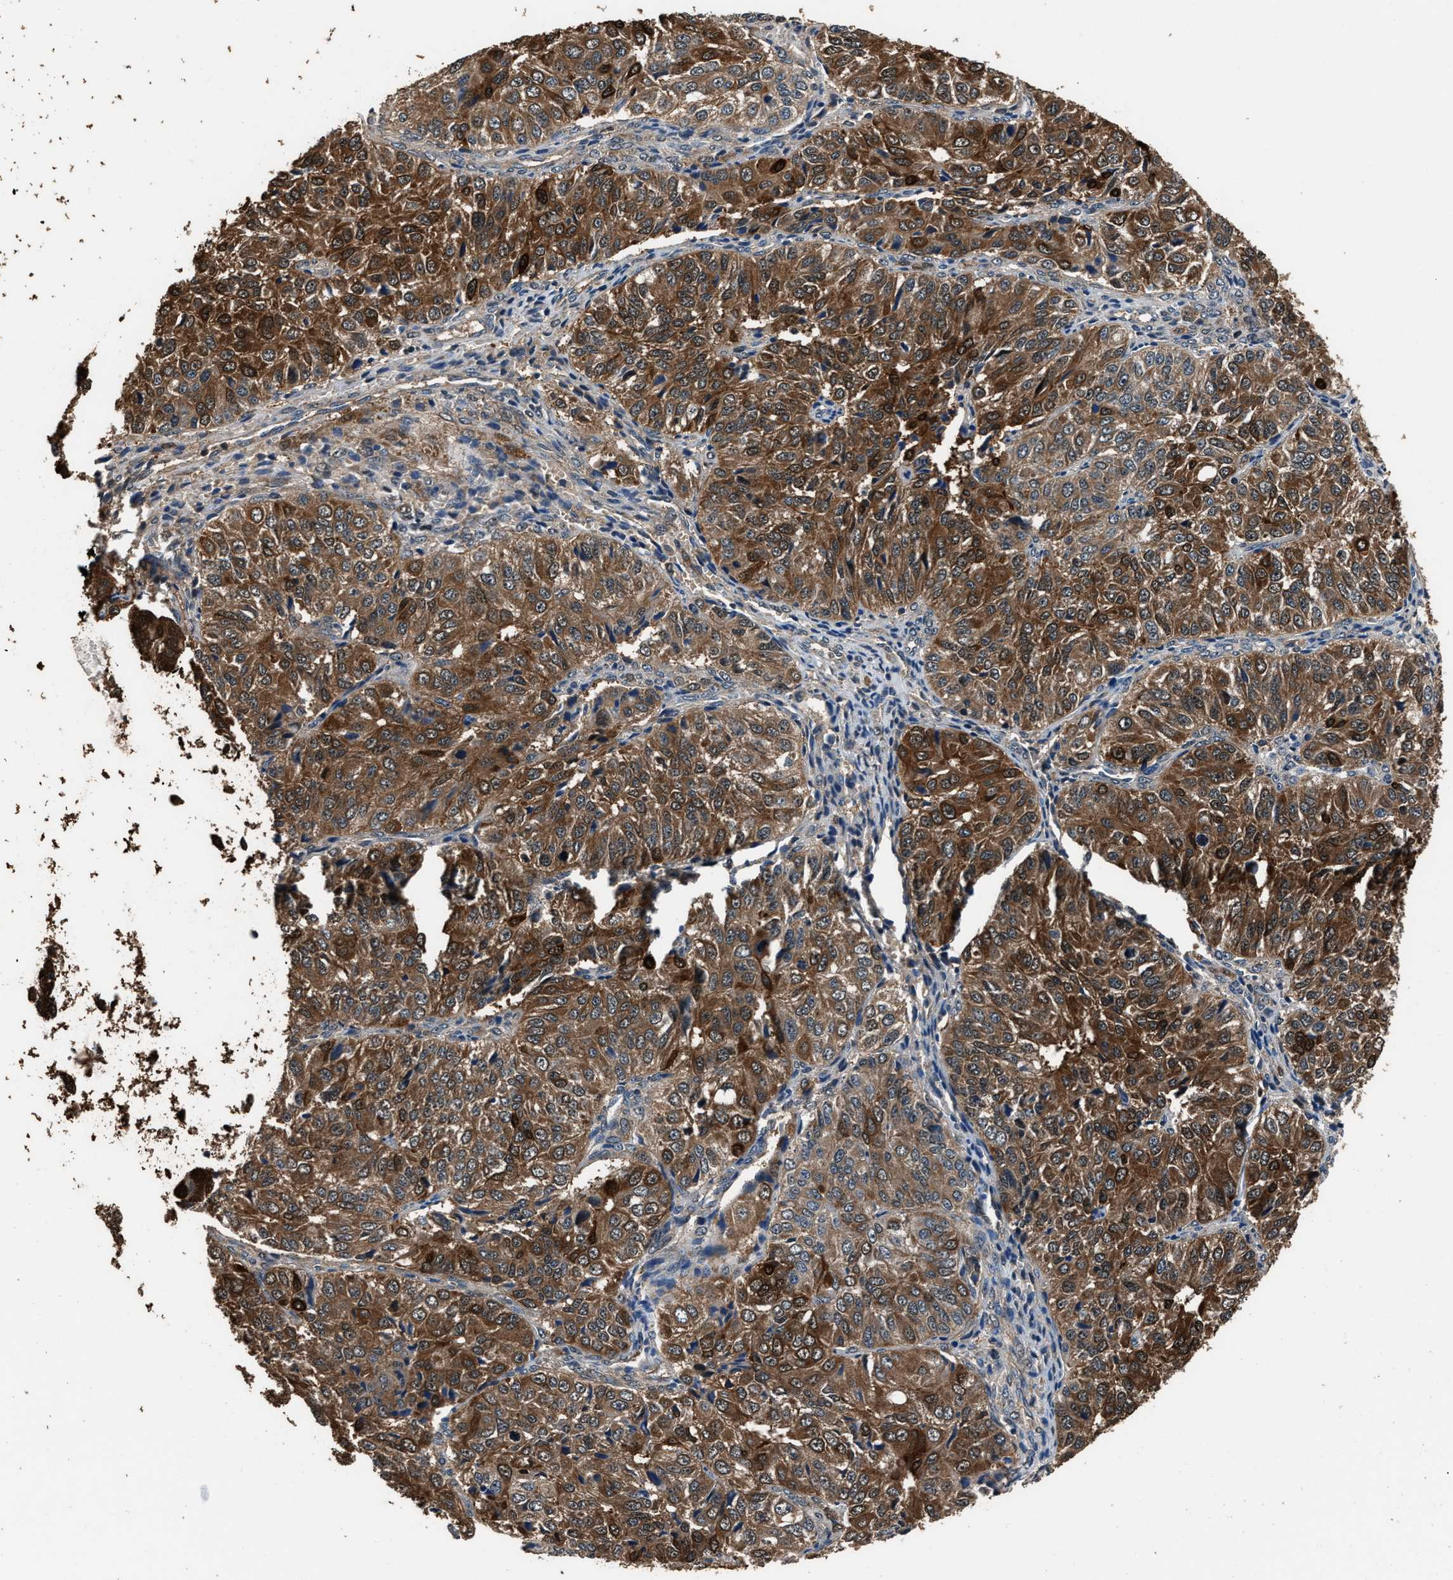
{"staining": {"intensity": "strong", "quantity": ">75%", "location": "cytoplasmic/membranous"}, "tissue": "ovarian cancer", "cell_type": "Tumor cells", "image_type": "cancer", "snomed": [{"axis": "morphology", "description": "Carcinoma, endometroid"}, {"axis": "topography", "description": "Ovary"}], "caption": "DAB (3,3'-diaminobenzidine) immunohistochemical staining of ovarian endometroid carcinoma displays strong cytoplasmic/membranous protein expression in approximately >75% of tumor cells.", "gene": "GSTP1", "patient": {"sex": "female", "age": 51}}